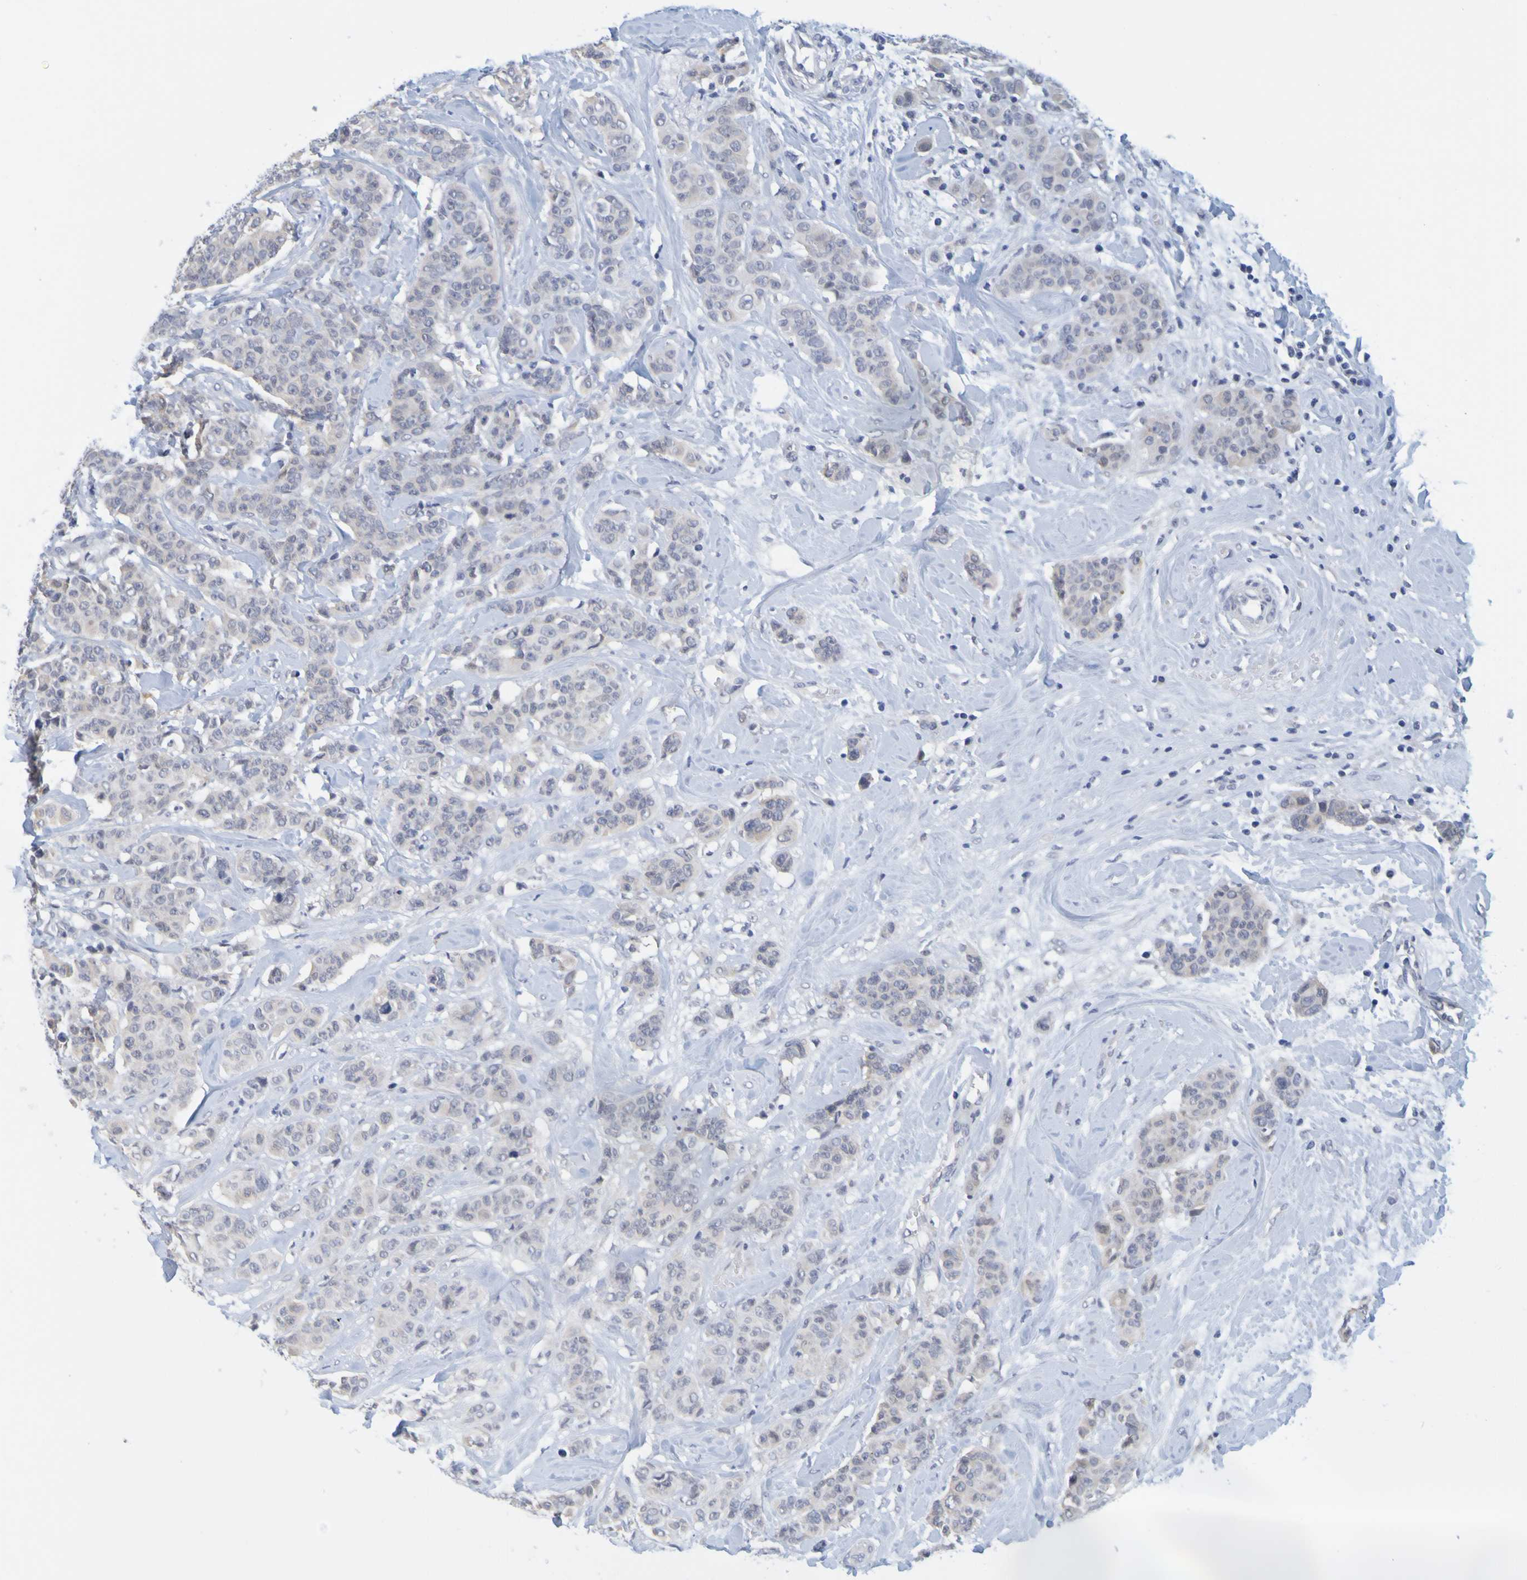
{"staining": {"intensity": "negative", "quantity": "none", "location": "none"}, "tissue": "breast cancer", "cell_type": "Tumor cells", "image_type": "cancer", "snomed": [{"axis": "morphology", "description": "Normal tissue, NOS"}, {"axis": "morphology", "description": "Duct carcinoma"}, {"axis": "topography", "description": "Breast"}], "caption": "High power microscopy image of an IHC histopathology image of invasive ductal carcinoma (breast), revealing no significant expression in tumor cells. Nuclei are stained in blue.", "gene": "ENDOU", "patient": {"sex": "female", "age": 40}}